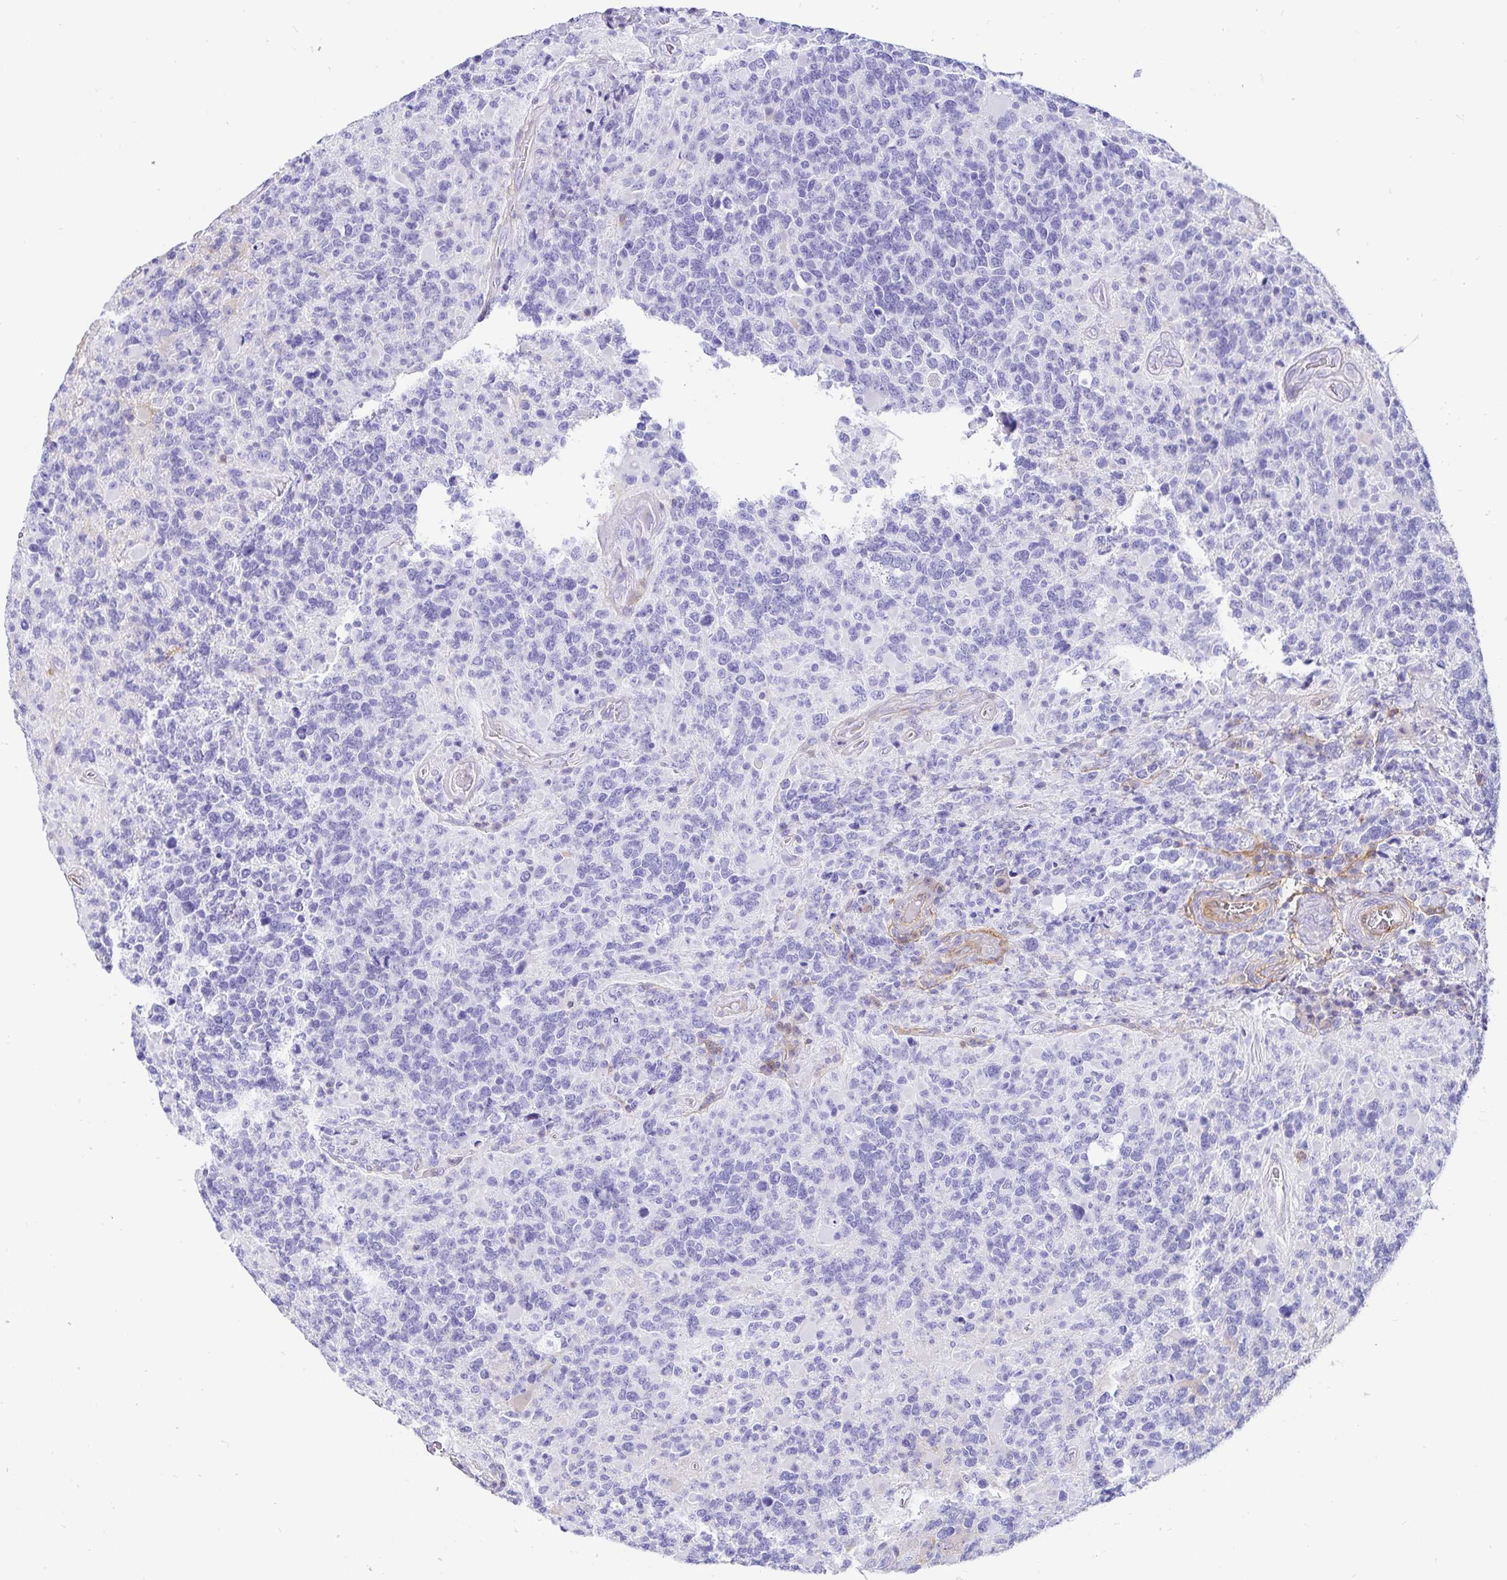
{"staining": {"intensity": "negative", "quantity": "none", "location": "none"}, "tissue": "glioma", "cell_type": "Tumor cells", "image_type": "cancer", "snomed": [{"axis": "morphology", "description": "Glioma, malignant, High grade"}, {"axis": "topography", "description": "Brain"}], "caption": "Tumor cells are negative for protein expression in human malignant high-grade glioma.", "gene": "ANXA2", "patient": {"sex": "female", "age": 40}}